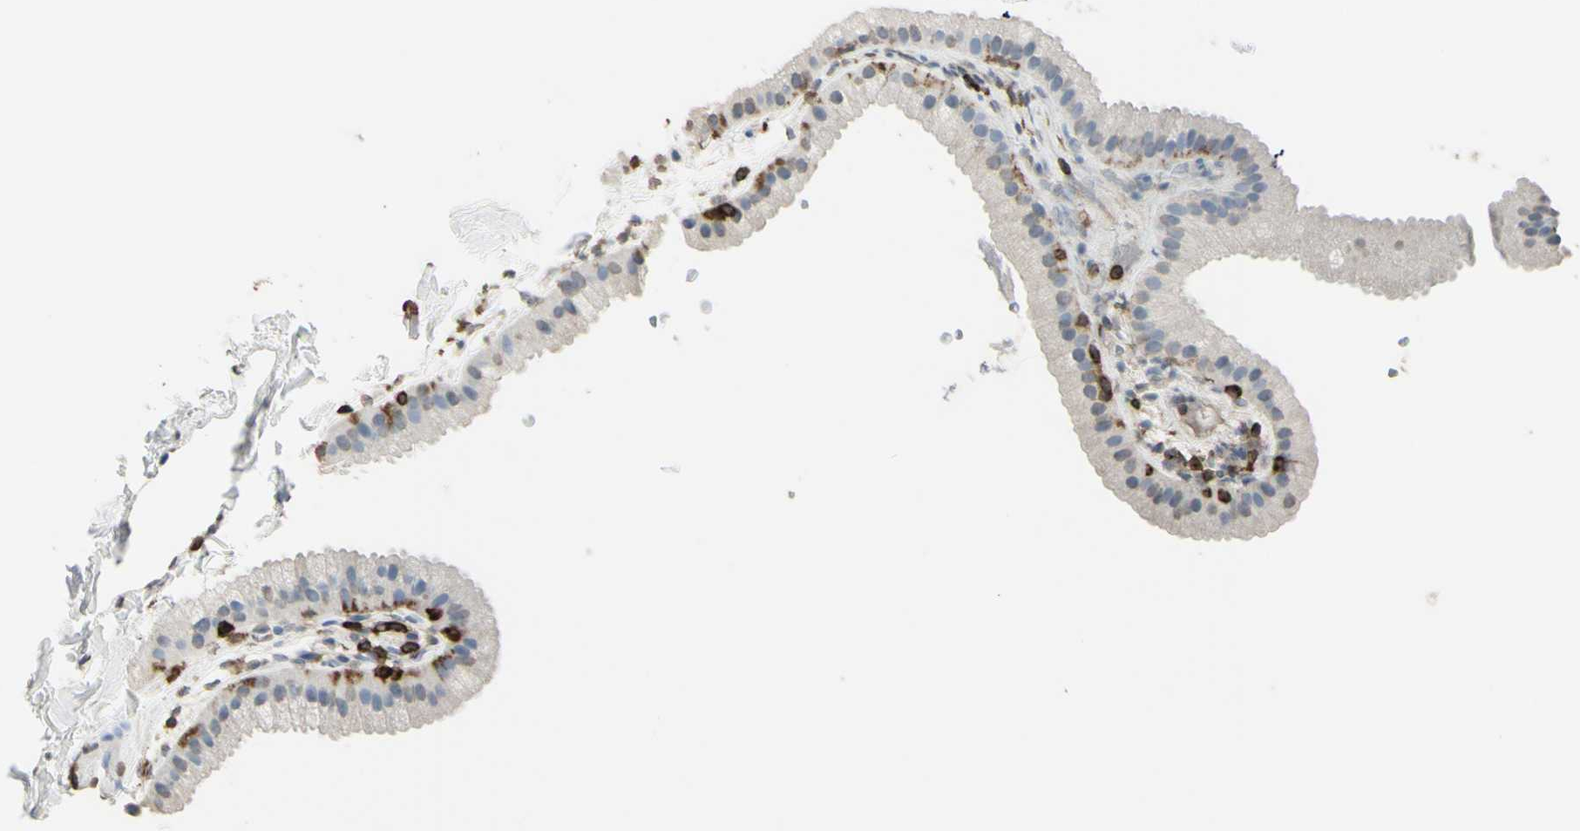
{"staining": {"intensity": "negative", "quantity": "none", "location": "none"}, "tissue": "gallbladder", "cell_type": "Glandular cells", "image_type": "normal", "snomed": [{"axis": "morphology", "description": "Normal tissue, NOS"}, {"axis": "topography", "description": "Gallbladder"}], "caption": "The IHC image has no significant expression in glandular cells of gallbladder.", "gene": "PSTPIP1", "patient": {"sex": "female", "age": 64}}